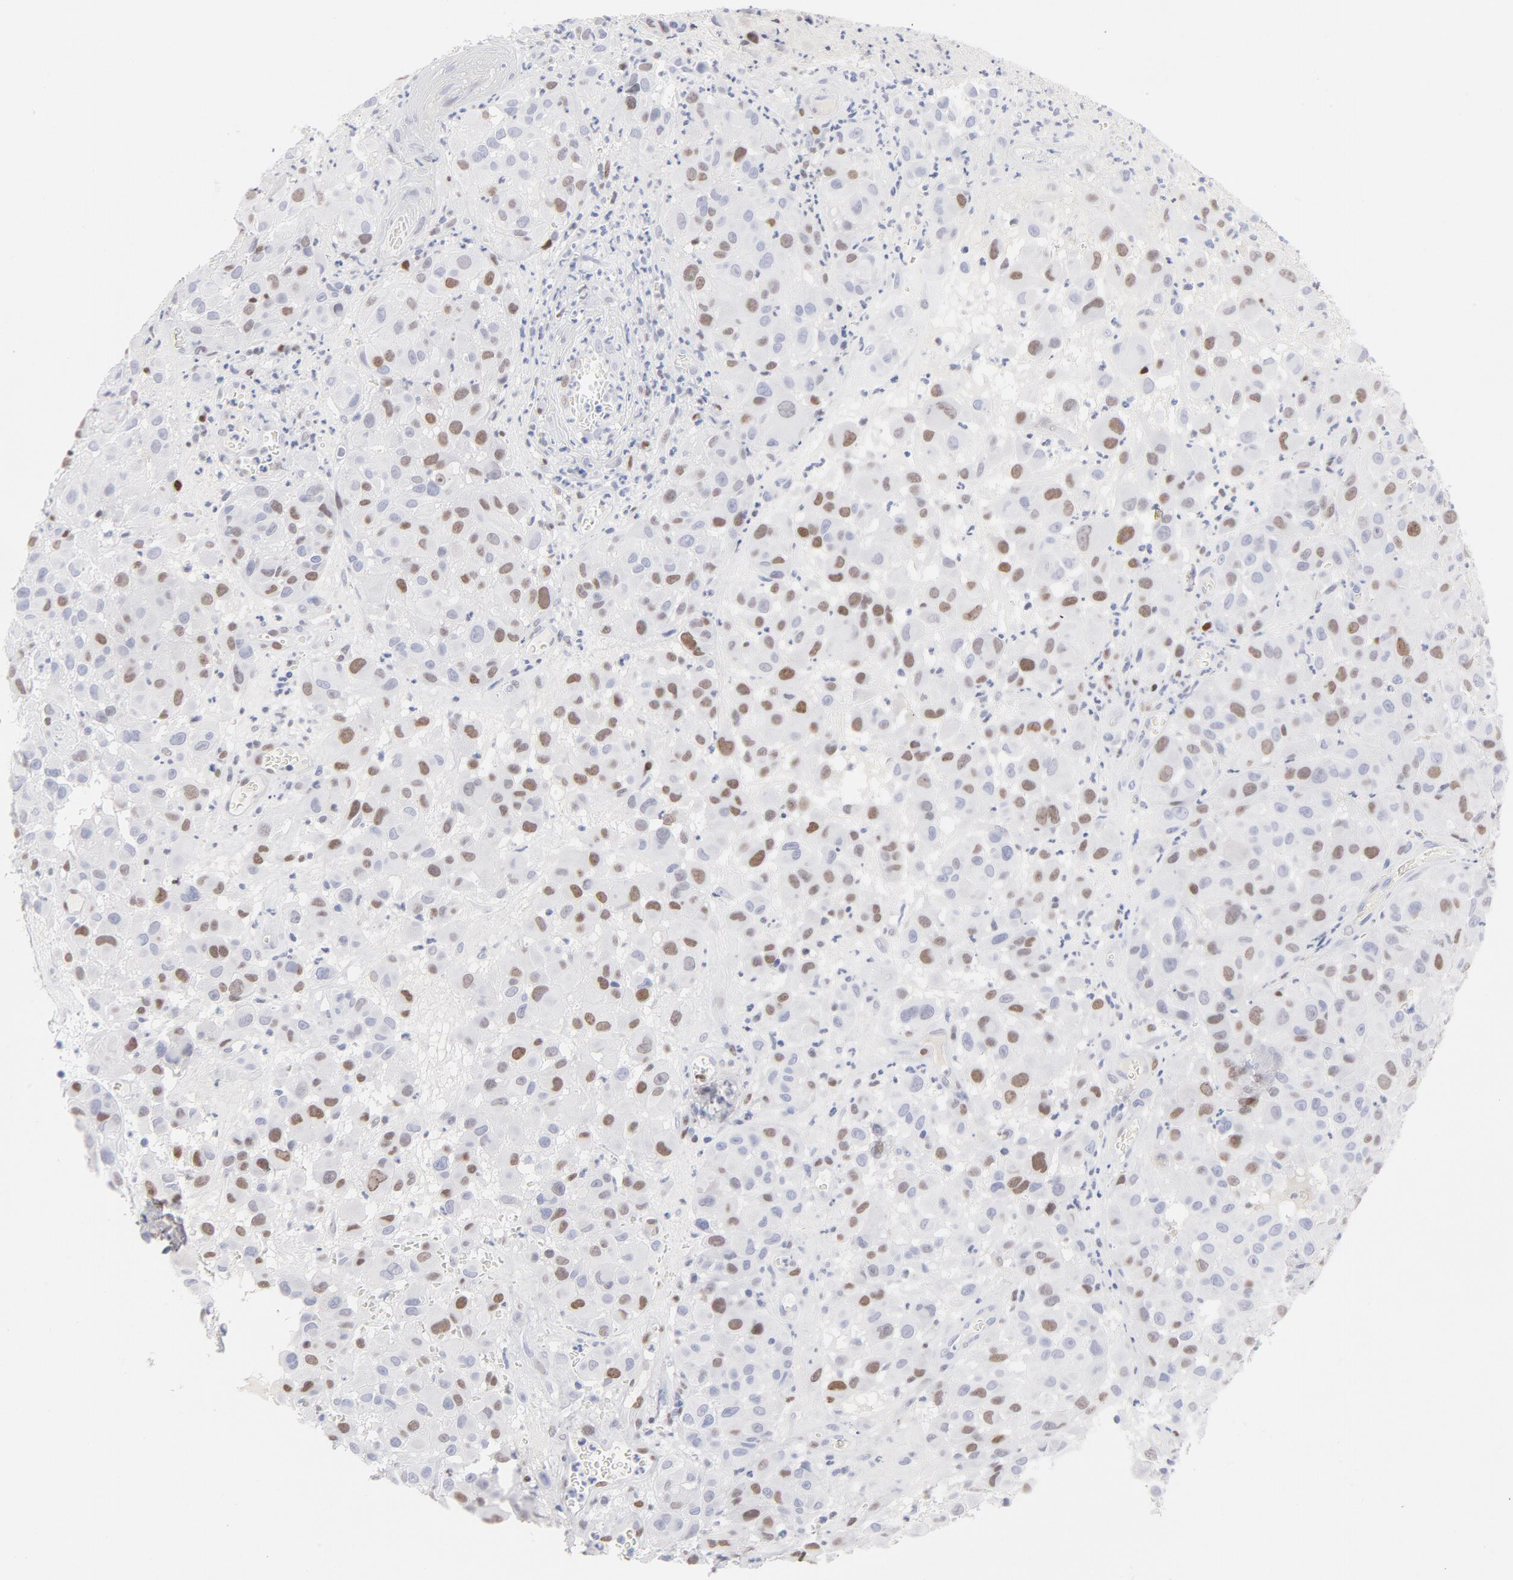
{"staining": {"intensity": "moderate", "quantity": "25%-75%", "location": "nuclear"}, "tissue": "melanoma", "cell_type": "Tumor cells", "image_type": "cancer", "snomed": [{"axis": "morphology", "description": "Malignant melanoma, NOS"}, {"axis": "topography", "description": "Skin"}], "caption": "Tumor cells exhibit medium levels of moderate nuclear expression in approximately 25%-75% of cells in human malignant melanoma. Immunohistochemistry (ihc) stains the protein of interest in brown and the nuclei are stained blue.", "gene": "MCM7", "patient": {"sex": "female", "age": 21}}